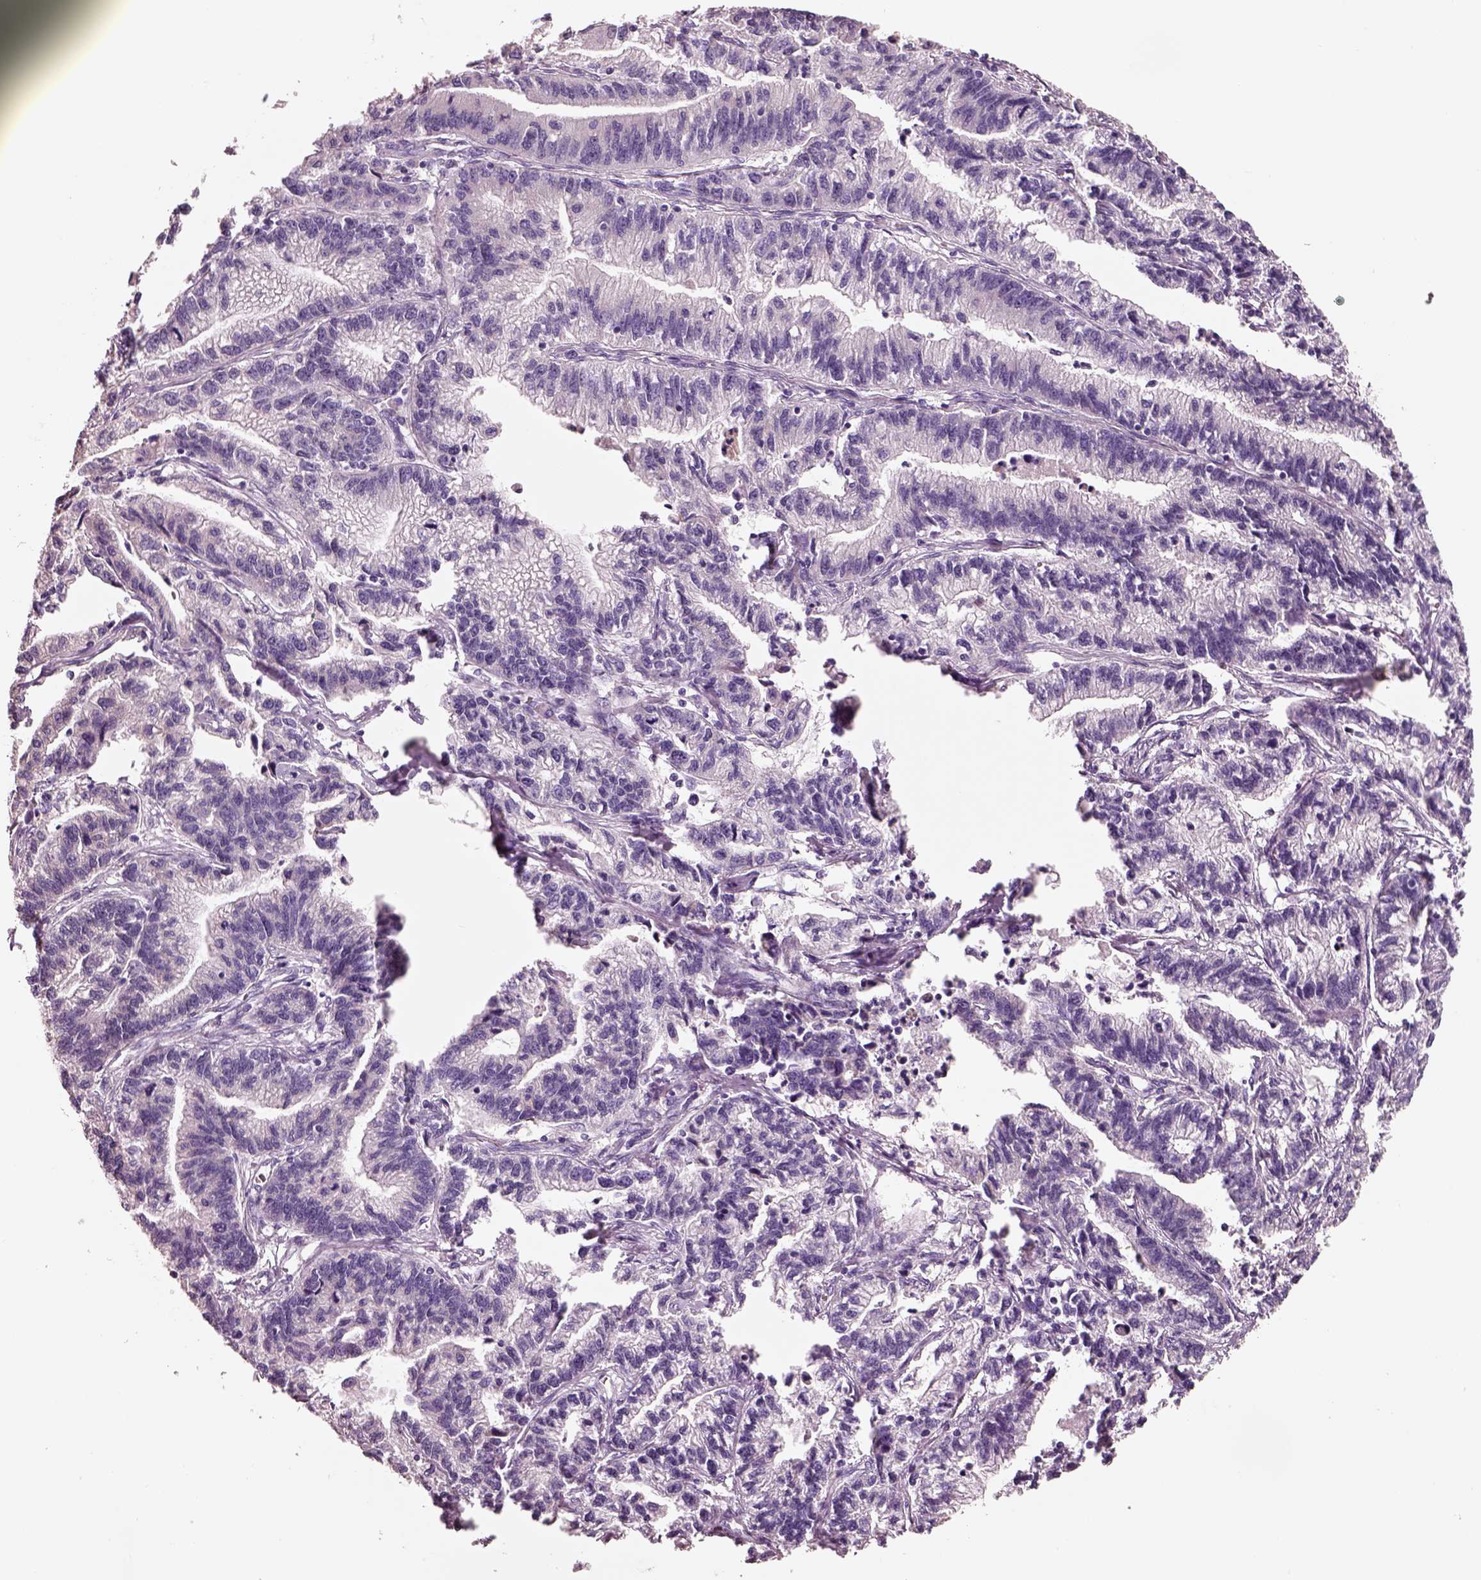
{"staining": {"intensity": "negative", "quantity": "none", "location": "none"}, "tissue": "stomach cancer", "cell_type": "Tumor cells", "image_type": "cancer", "snomed": [{"axis": "morphology", "description": "Adenocarcinoma, NOS"}, {"axis": "topography", "description": "Stomach"}], "caption": "Immunohistochemical staining of stomach cancer shows no significant expression in tumor cells.", "gene": "PNOC", "patient": {"sex": "male", "age": 83}}